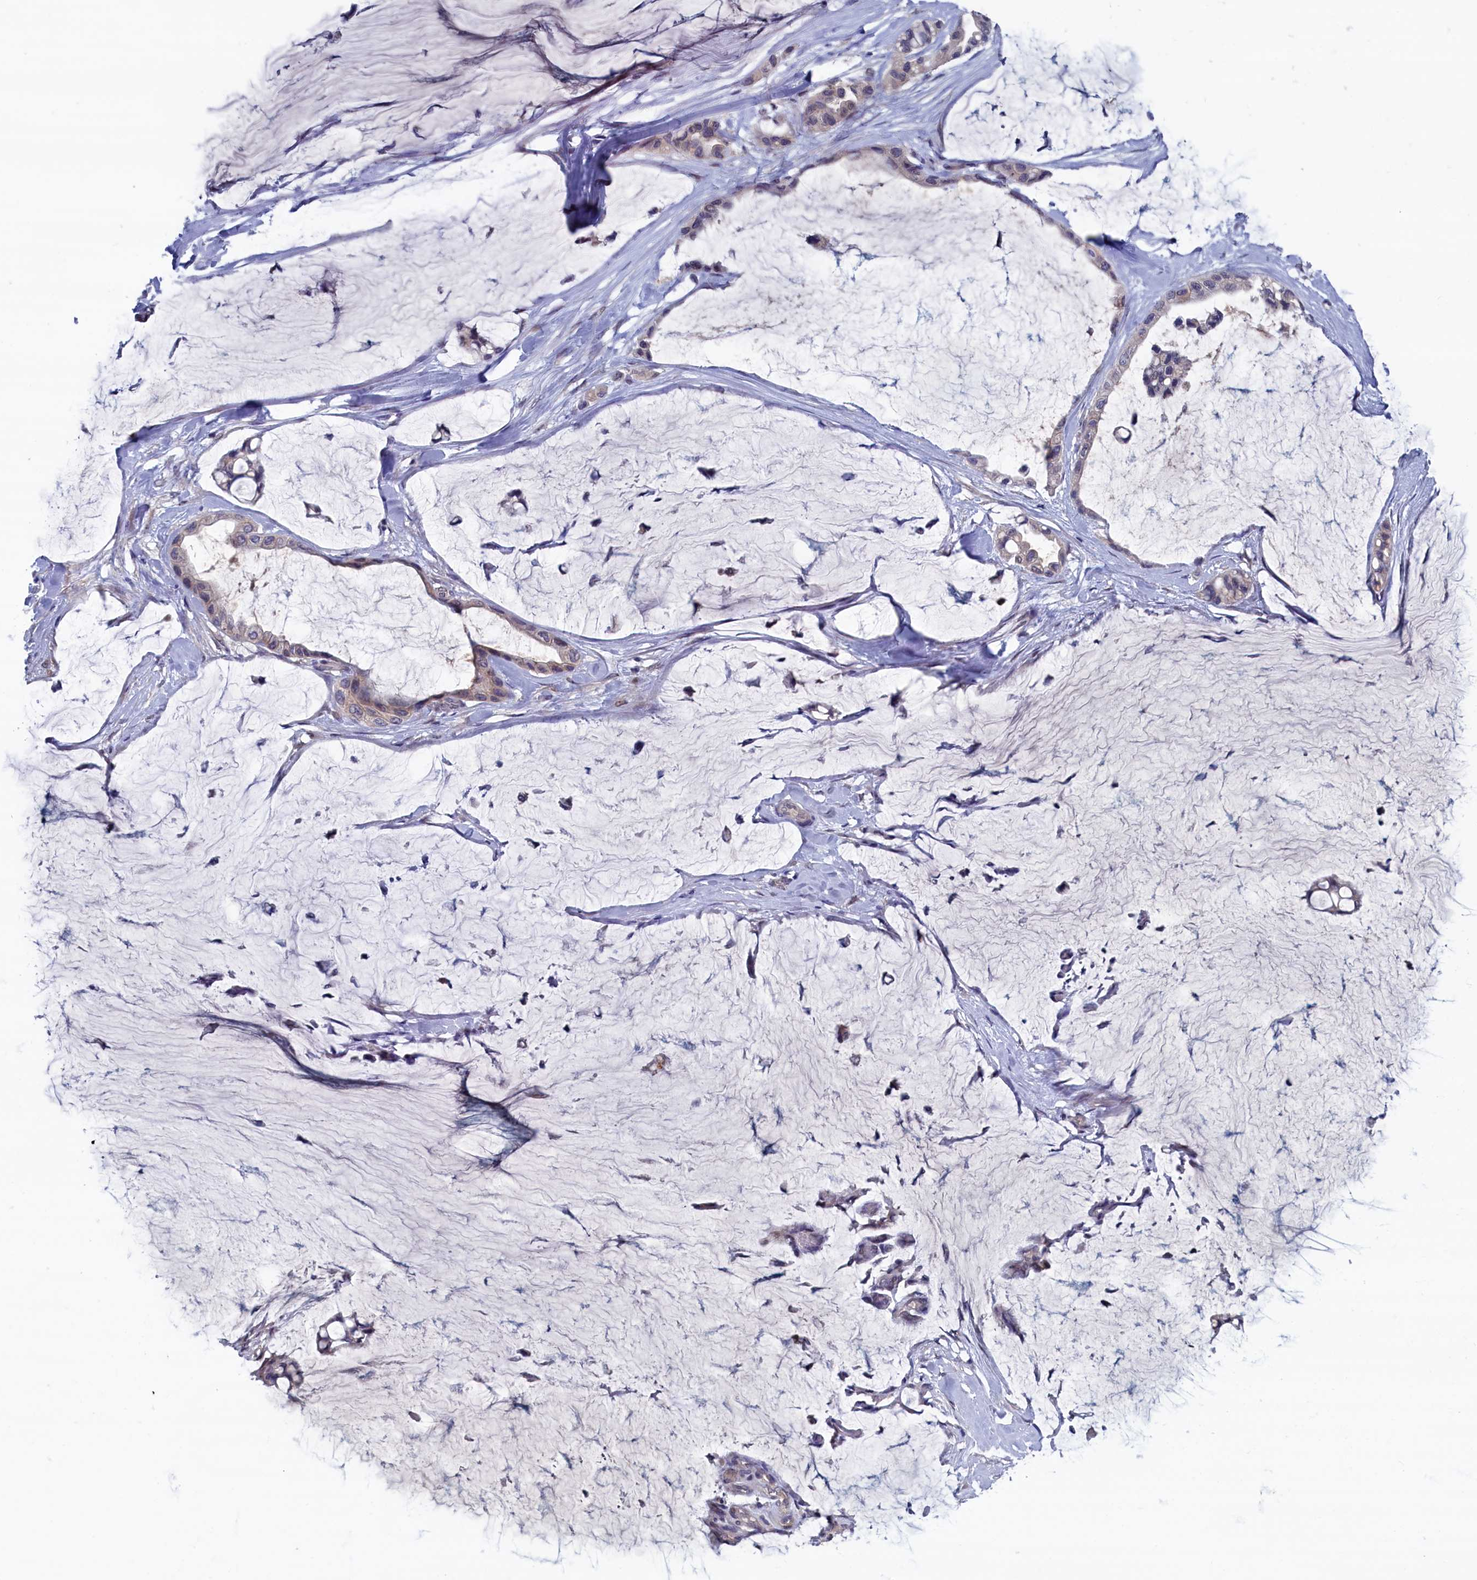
{"staining": {"intensity": "weak", "quantity": "<25%", "location": "cytoplasmic/membranous"}, "tissue": "ovarian cancer", "cell_type": "Tumor cells", "image_type": "cancer", "snomed": [{"axis": "morphology", "description": "Cystadenocarcinoma, mucinous, NOS"}, {"axis": "topography", "description": "Ovary"}], "caption": "The IHC image has no significant staining in tumor cells of ovarian cancer tissue. Brightfield microscopy of immunohistochemistry stained with DAB (3,3'-diaminobenzidine) (brown) and hematoxylin (blue), captured at high magnification.", "gene": "SPATA13", "patient": {"sex": "female", "age": 39}}